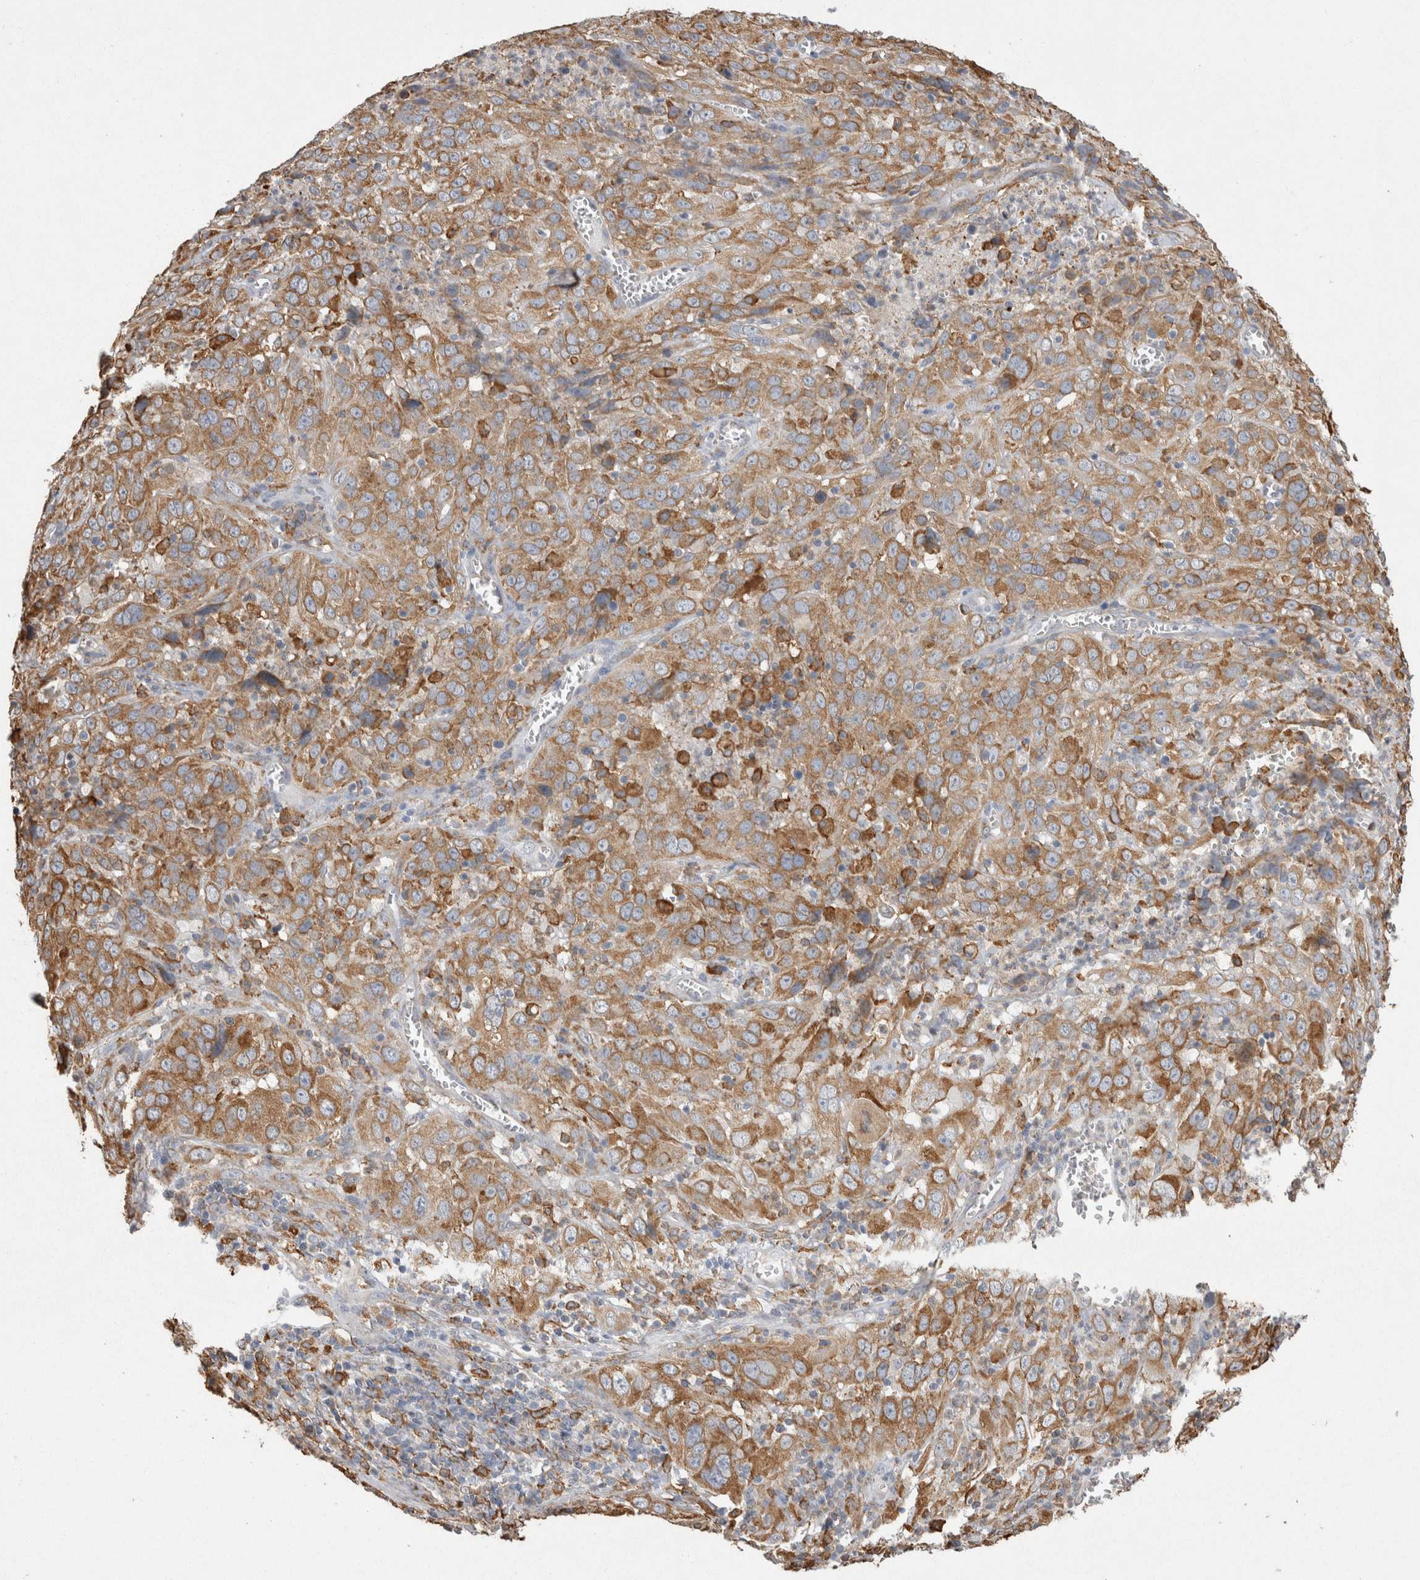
{"staining": {"intensity": "moderate", "quantity": ">75%", "location": "cytoplasmic/membranous"}, "tissue": "cervical cancer", "cell_type": "Tumor cells", "image_type": "cancer", "snomed": [{"axis": "morphology", "description": "Squamous cell carcinoma, NOS"}, {"axis": "topography", "description": "Cervix"}], "caption": "Moderate cytoplasmic/membranous protein expression is appreciated in approximately >75% of tumor cells in cervical cancer.", "gene": "LRPAP1", "patient": {"sex": "female", "age": 32}}